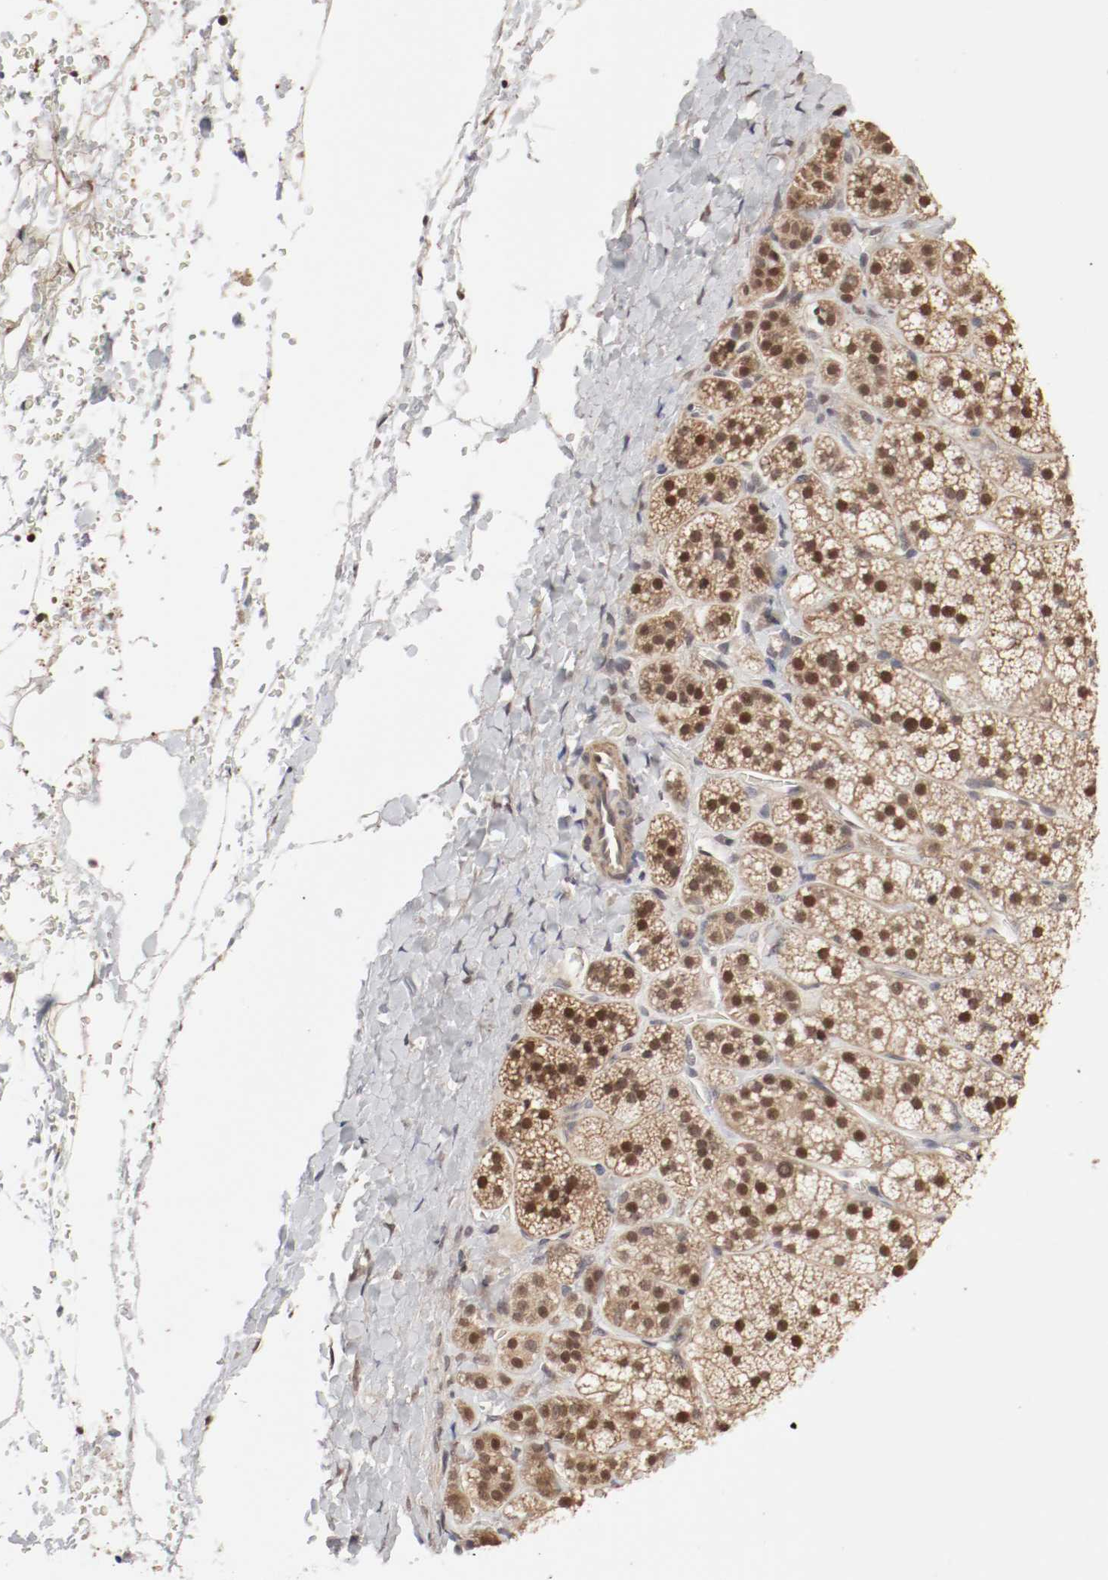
{"staining": {"intensity": "strong", "quantity": ">75%", "location": "cytoplasmic/membranous,nuclear"}, "tissue": "adrenal gland", "cell_type": "Glandular cells", "image_type": "normal", "snomed": [{"axis": "morphology", "description": "Normal tissue, NOS"}, {"axis": "topography", "description": "Adrenal gland"}], "caption": "The image reveals a brown stain indicating the presence of a protein in the cytoplasmic/membranous,nuclear of glandular cells in adrenal gland.", "gene": "CSNK2B", "patient": {"sex": "female", "age": 44}}